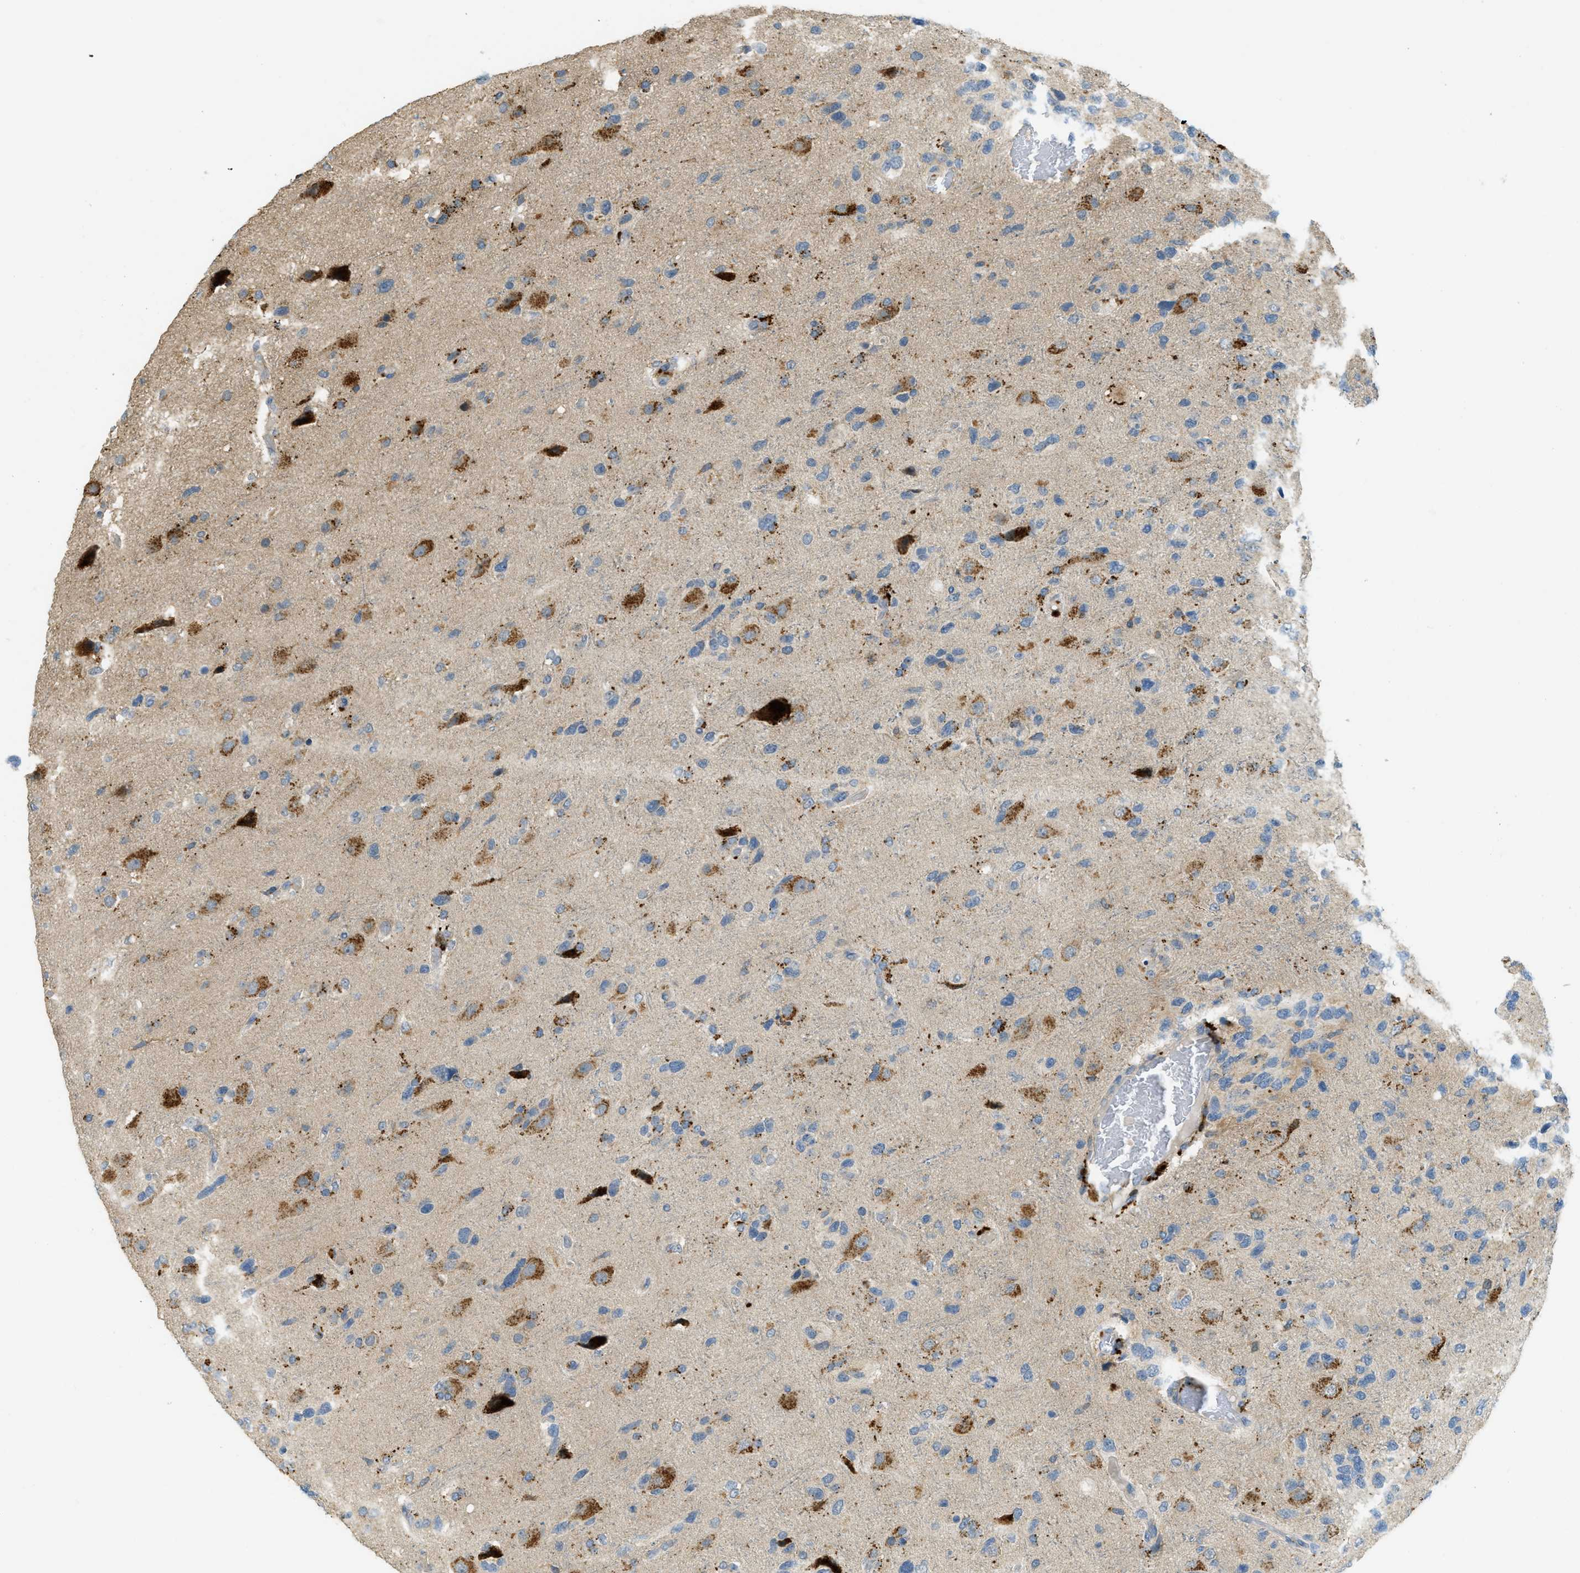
{"staining": {"intensity": "moderate", "quantity": "<25%", "location": "cytoplasmic/membranous"}, "tissue": "glioma", "cell_type": "Tumor cells", "image_type": "cancer", "snomed": [{"axis": "morphology", "description": "Glioma, malignant, High grade"}, {"axis": "topography", "description": "Brain"}], "caption": "Immunohistochemistry (IHC) of human glioma exhibits low levels of moderate cytoplasmic/membranous positivity in approximately <25% of tumor cells. (brown staining indicates protein expression, while blue staining denotes nuclei).", "gene": "PLBD2", "patient": {"sex": "female", "age": 58}}